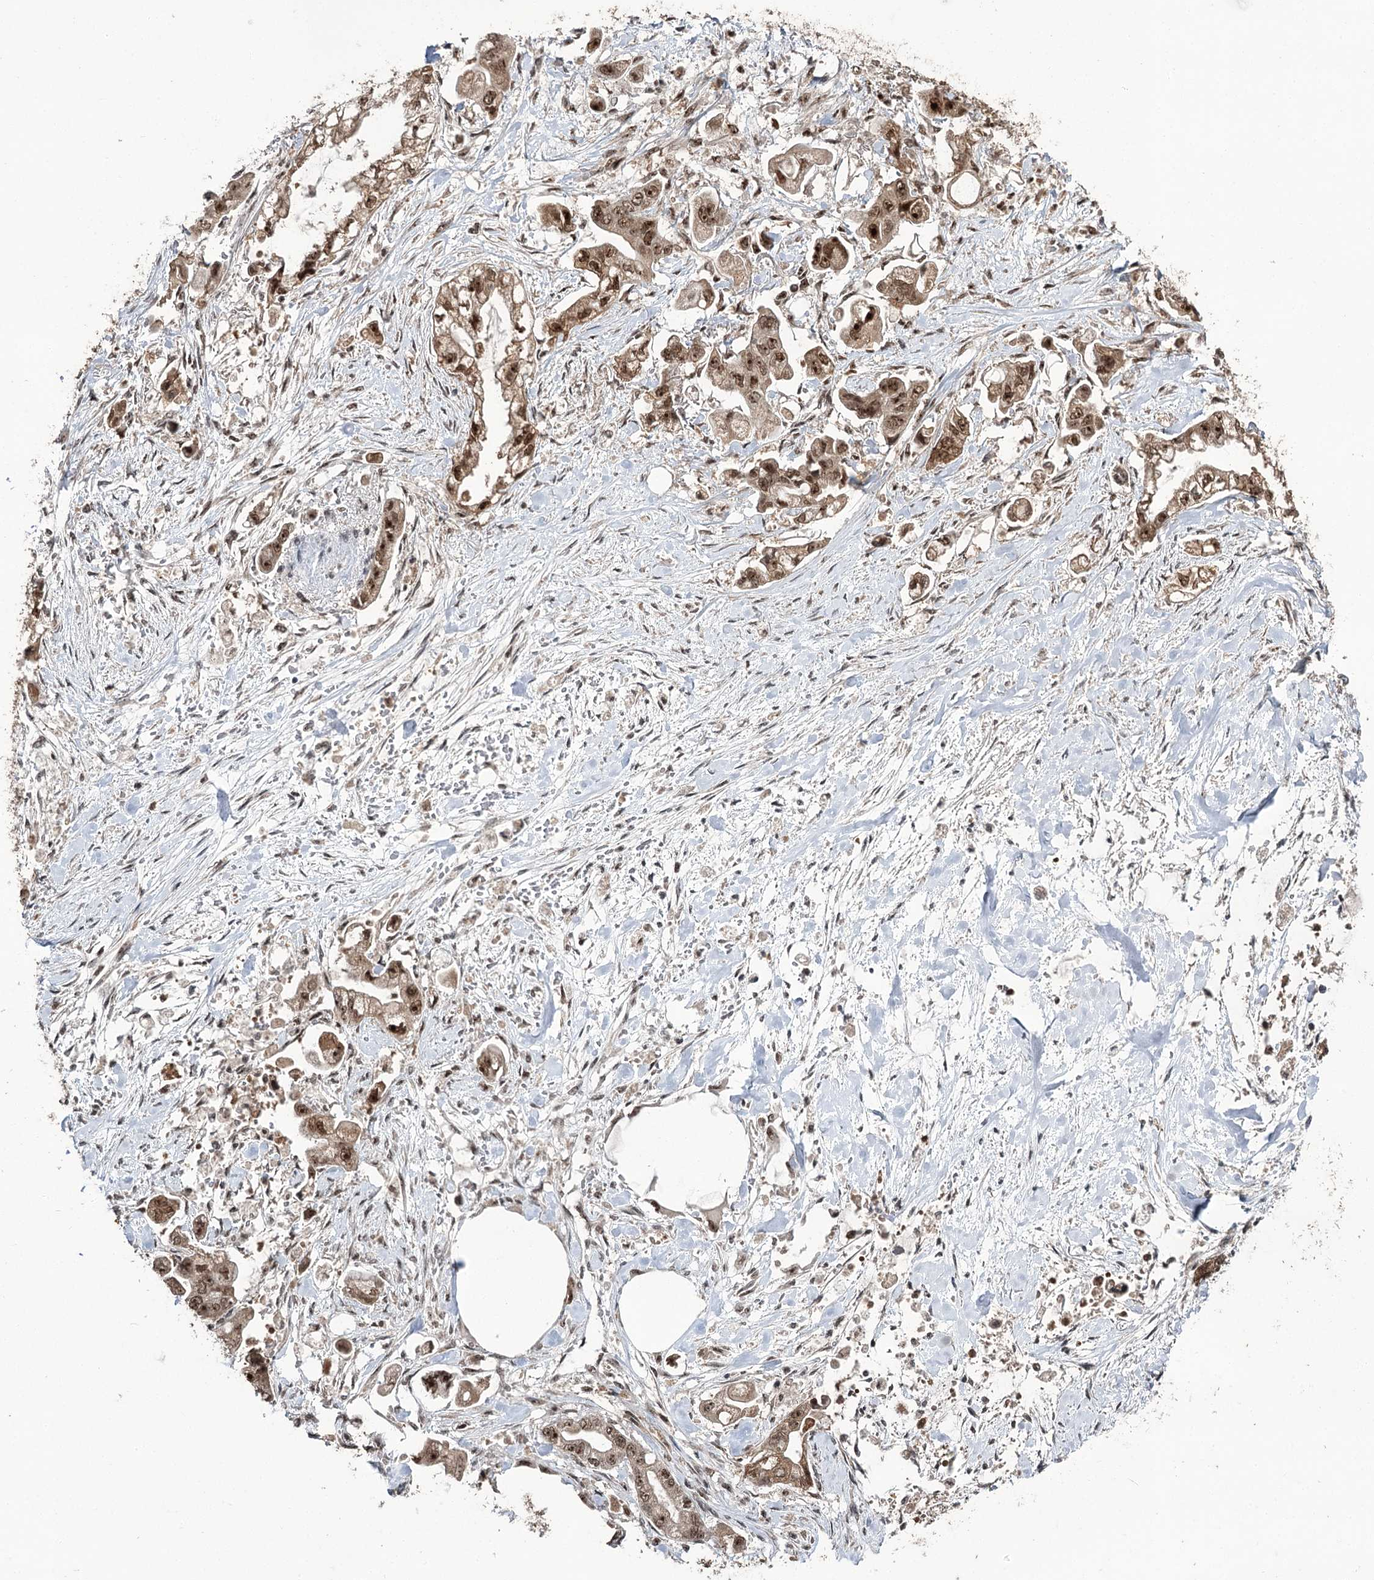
{"staining": {"intensity": "moderate", "quantity": ">75%", "location": "cytoplasmic/membranous,nuclear"}, "tissue": "stomach cancer", "cell_type": "Tumor cells", "image_type": "cancer", "snomed": [{"axis": "morphology", "description": "Adenocarcinoma, NOS"}, {"axis": "topography", "description": "Stomach"}], "caption": "A micrograph of human stomach adenocarcinoma stained for a protein reveals moderate cytoplasmic/membranous and nuclear brown staining in tumor cells.", "gene": "ERCC3", "patient": {"sex": "male", "age": 62}}